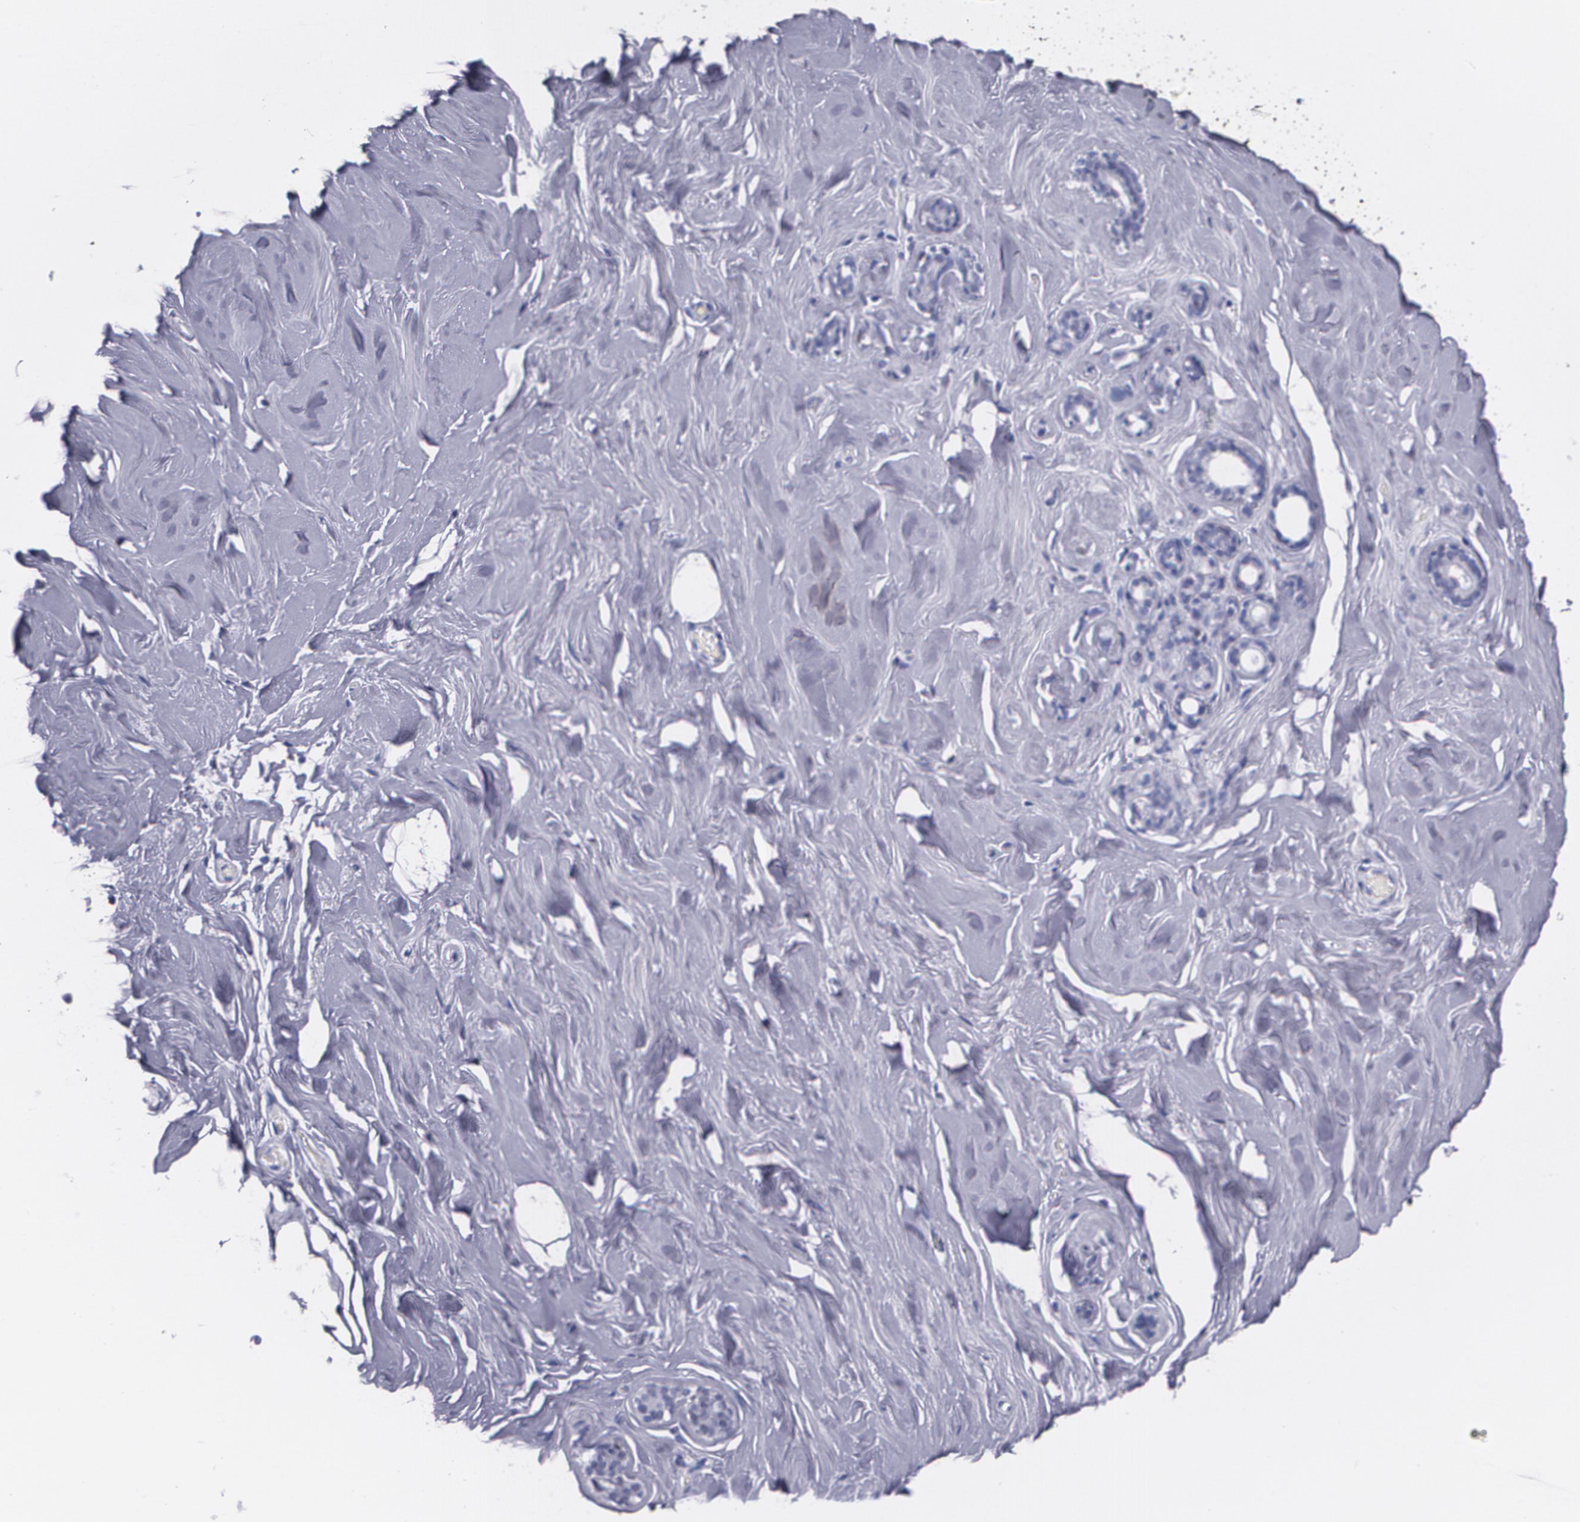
{"staining": {"intensity": "negative", "quantity": "none", "location": "none"}, "tissue": "breast", "cell_type": "Glandular cells", "image_type": "normal", "snomed": [{"axis": "morphology", "description": "Normal tissue, NOS"}, {"axis": "topography", "description": "Breast"}], "caption": "Histopathology image shows no significant protein expression in glandular cells of unremarkable breast.", "gene": "TP53", "patient": {"sex": "female", "age": 75}}